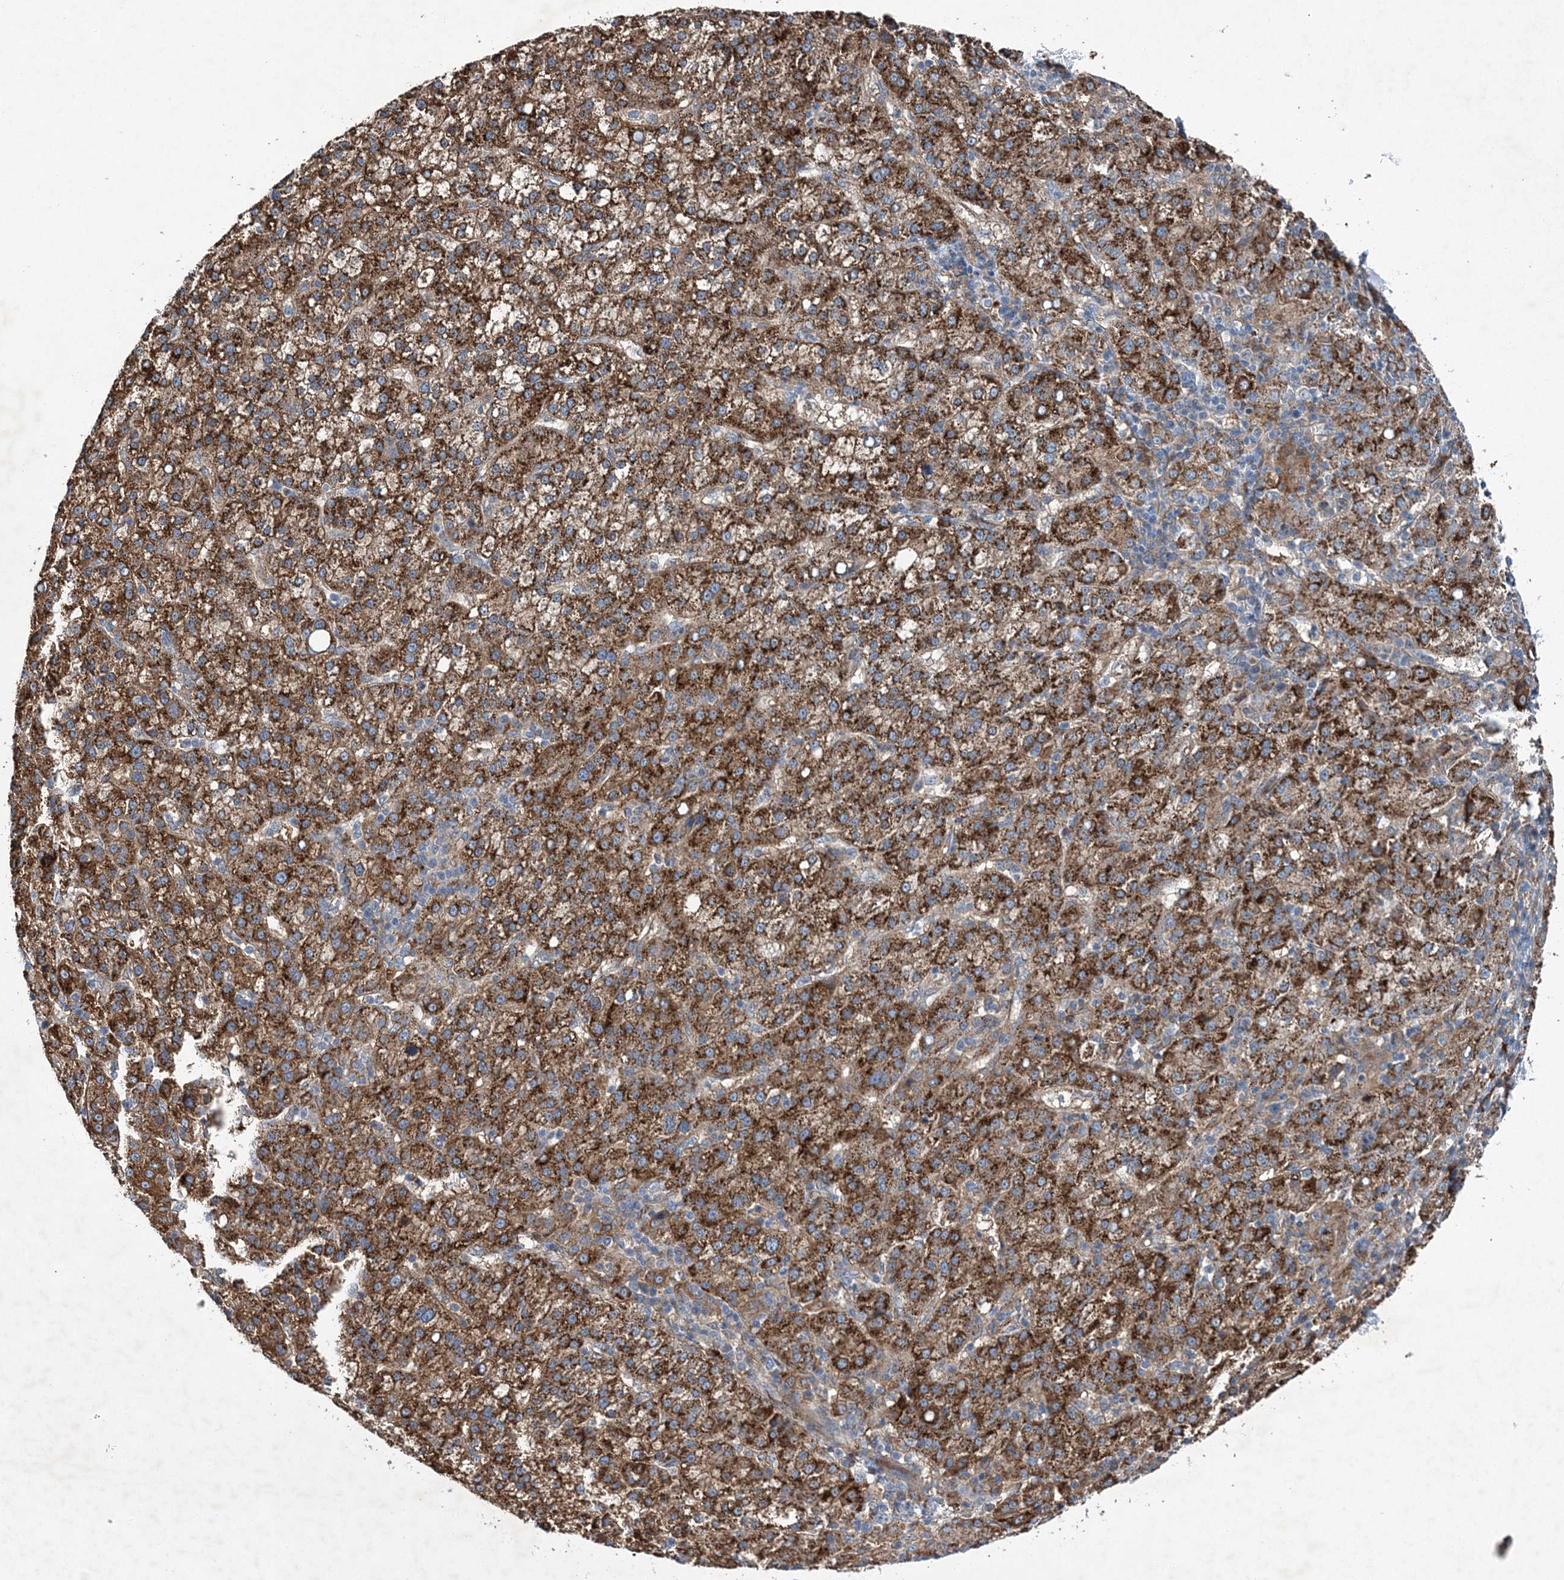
{"staining": {"intensity": "strong", "quantity": ">75%", "location": "cytoplasmic/membranous"}, "tissue": "liver cancer", "cell_type": "Tumor cells", "image_type": "cancer", "snomed": [{"axis": "morphology", "description": "Carcinoma, Hepatocellular, NOS"}, {"axis": "topography", "description": "Liver"}], "caption": "Hepatocellular carcinoma (liver) was stained to show a protein in brown. There is high levels of strong cytoplasmic/membranous staining in about >75% of tumor cells.", "gene": "SPOPL", "patient": {"sex": "female", "age": 58}}